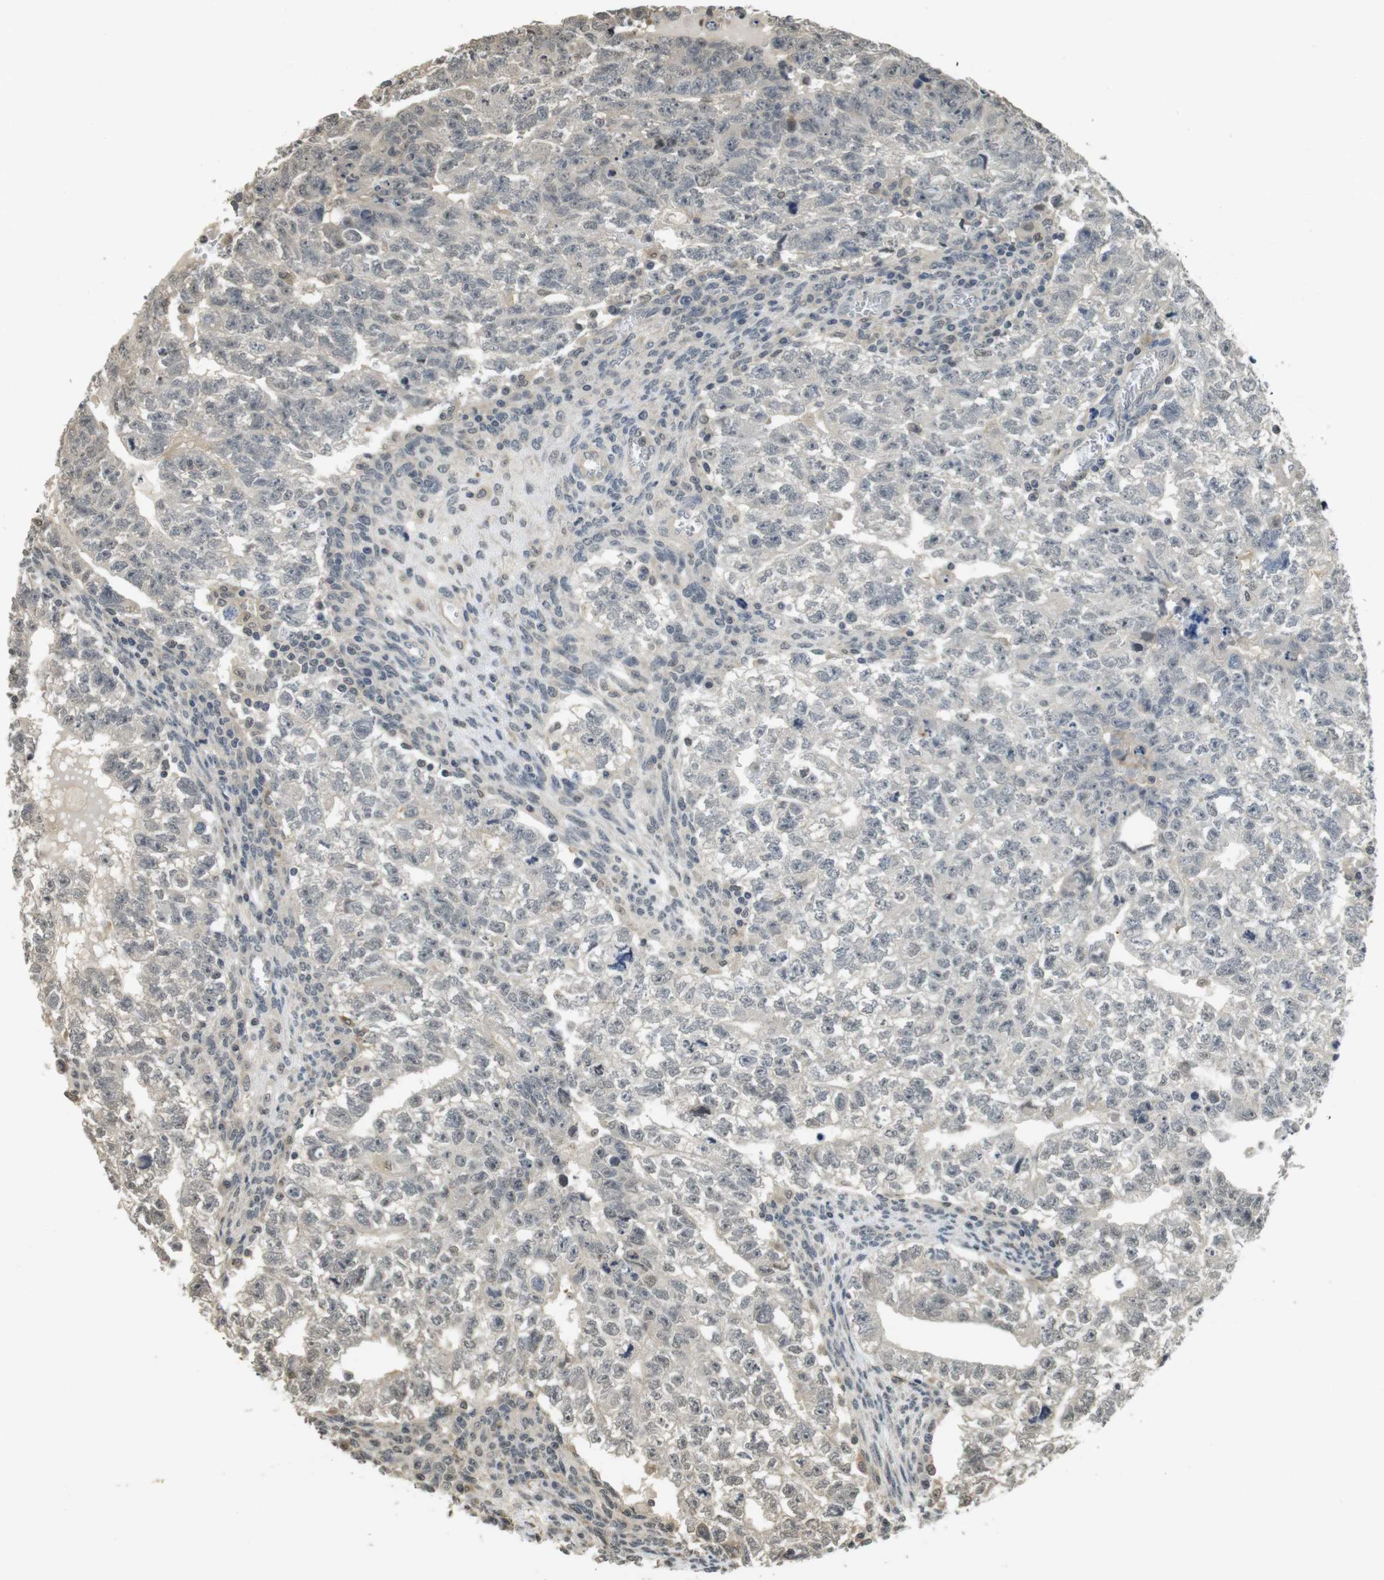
{"staining": {"intensity": "negative", "quantity": "none", "location": "none"}, "tissue": "testis cancer", "cell_type": "Tumor cells", "image_type": "cancer", "snomed": [{"axis": "morphology", "description": "Seminoma, NOS"}, {"axis": "morphology", "description": "Carcinoma, Embryonal, NOS"}, {"axis": "topography", "description": "Testis"}], "caption": "Immunohistochemistry image of human testis cancer (embryonal carcinoma) stained for a protein (brown), which displays no staining in tumor cells. (DAB (3,3'-diaminobenzidine) immunohistochemistry, high magnification).", "gene": "FZD10", "patient": {"sex": "male", "age": 38}}